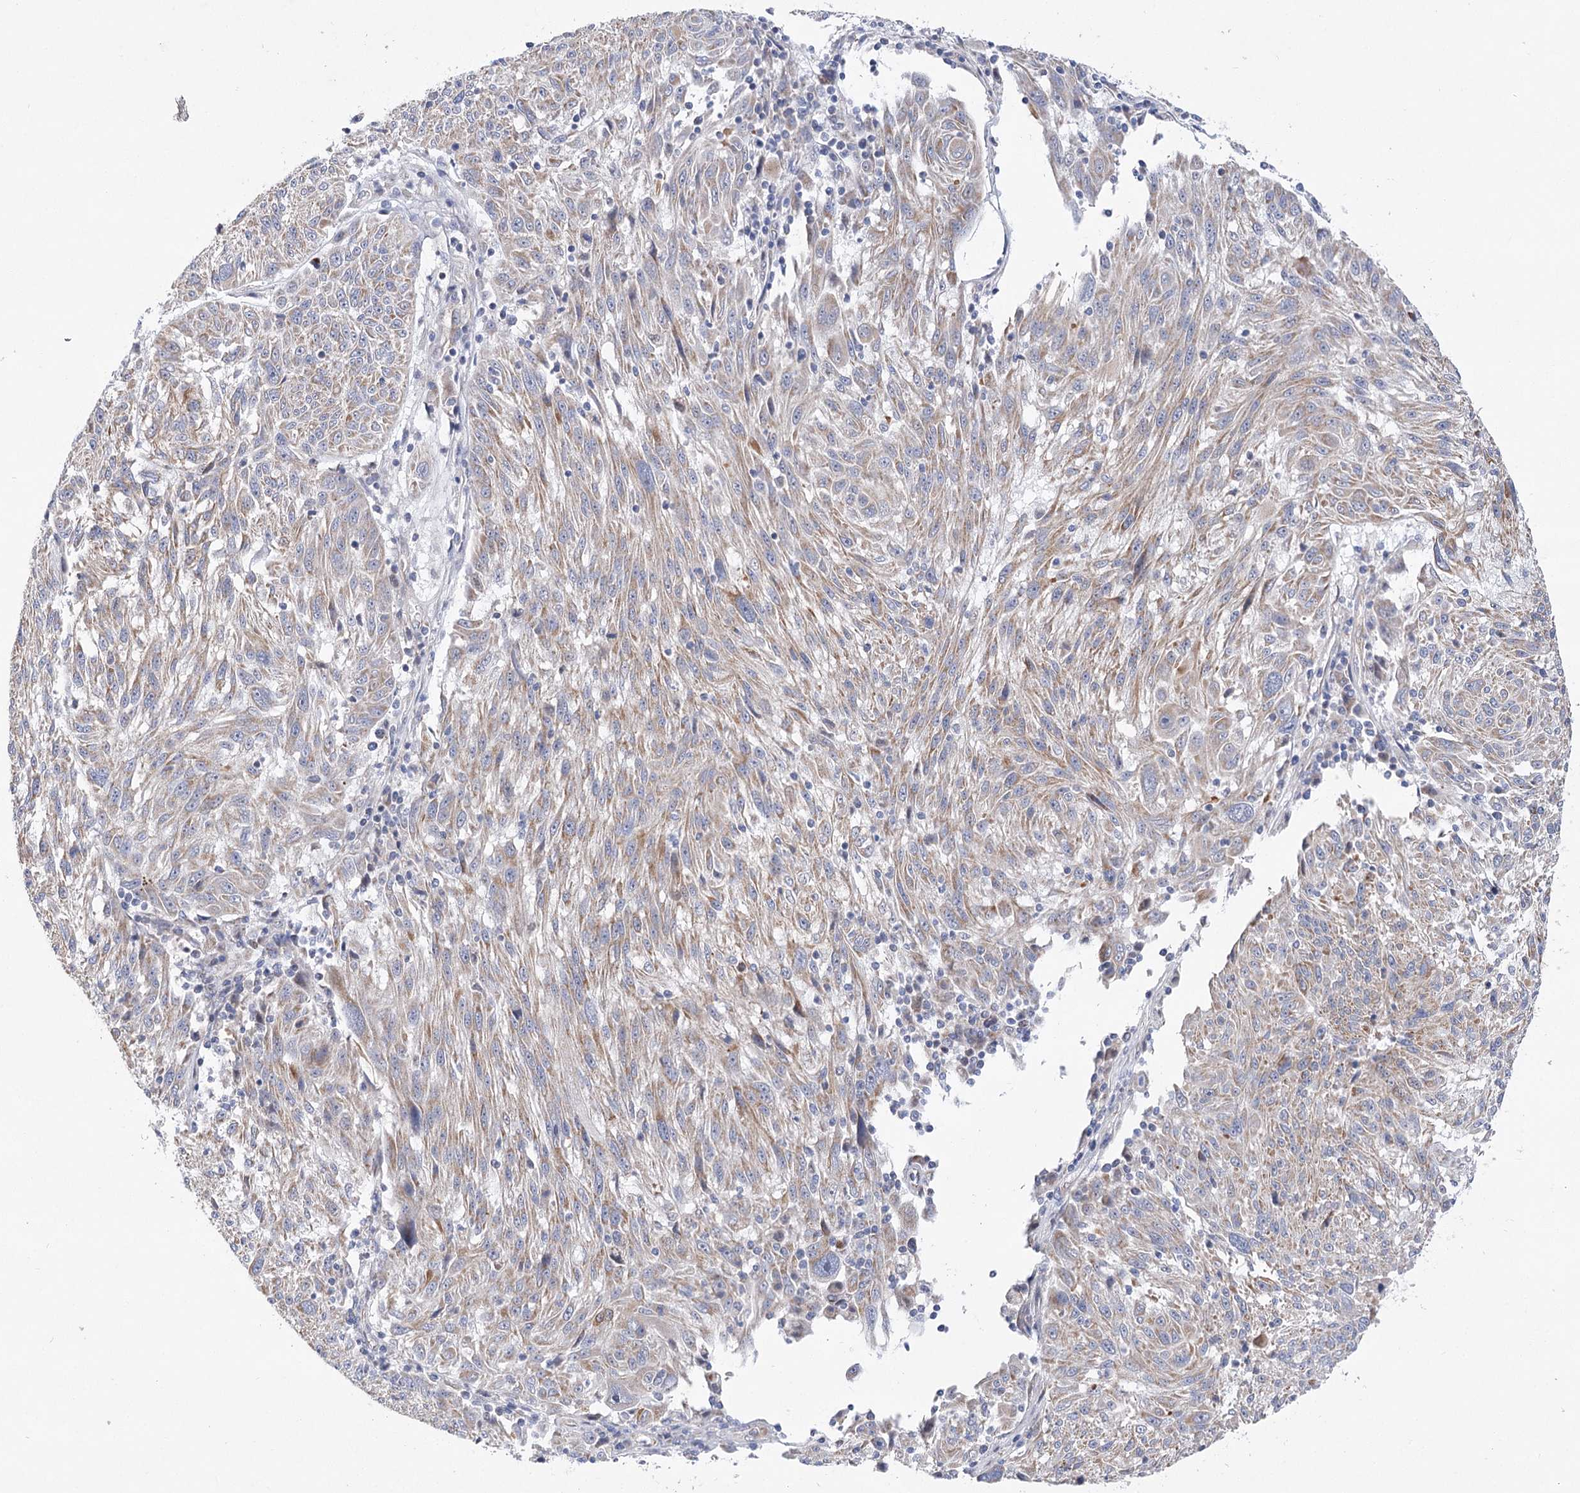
{"staining": {"intensity": "weak", "quantity": ">75%", "location": "cytoplasmic/membranous"}, "tissue": "melanoma", "cell_type": "Tumor cells", "image_type": "cancer", "snomed": [{"axis": "morphology", "description": "Malignant melanoma, NOS"}, {"axis": "topography", "description": "Skin"}], "caption": "Immunohistochemistry (IHC) of human malignant melanoma displays low levels of weak cytoplasmic/membranous staining in about >75% of tumor cells. Immunohistochemistry (IHC) stains the protein in brown and the nuclei are stained blue.", "gene": "ECHDC3", "patient": {"sex": "male", "age": 53}}